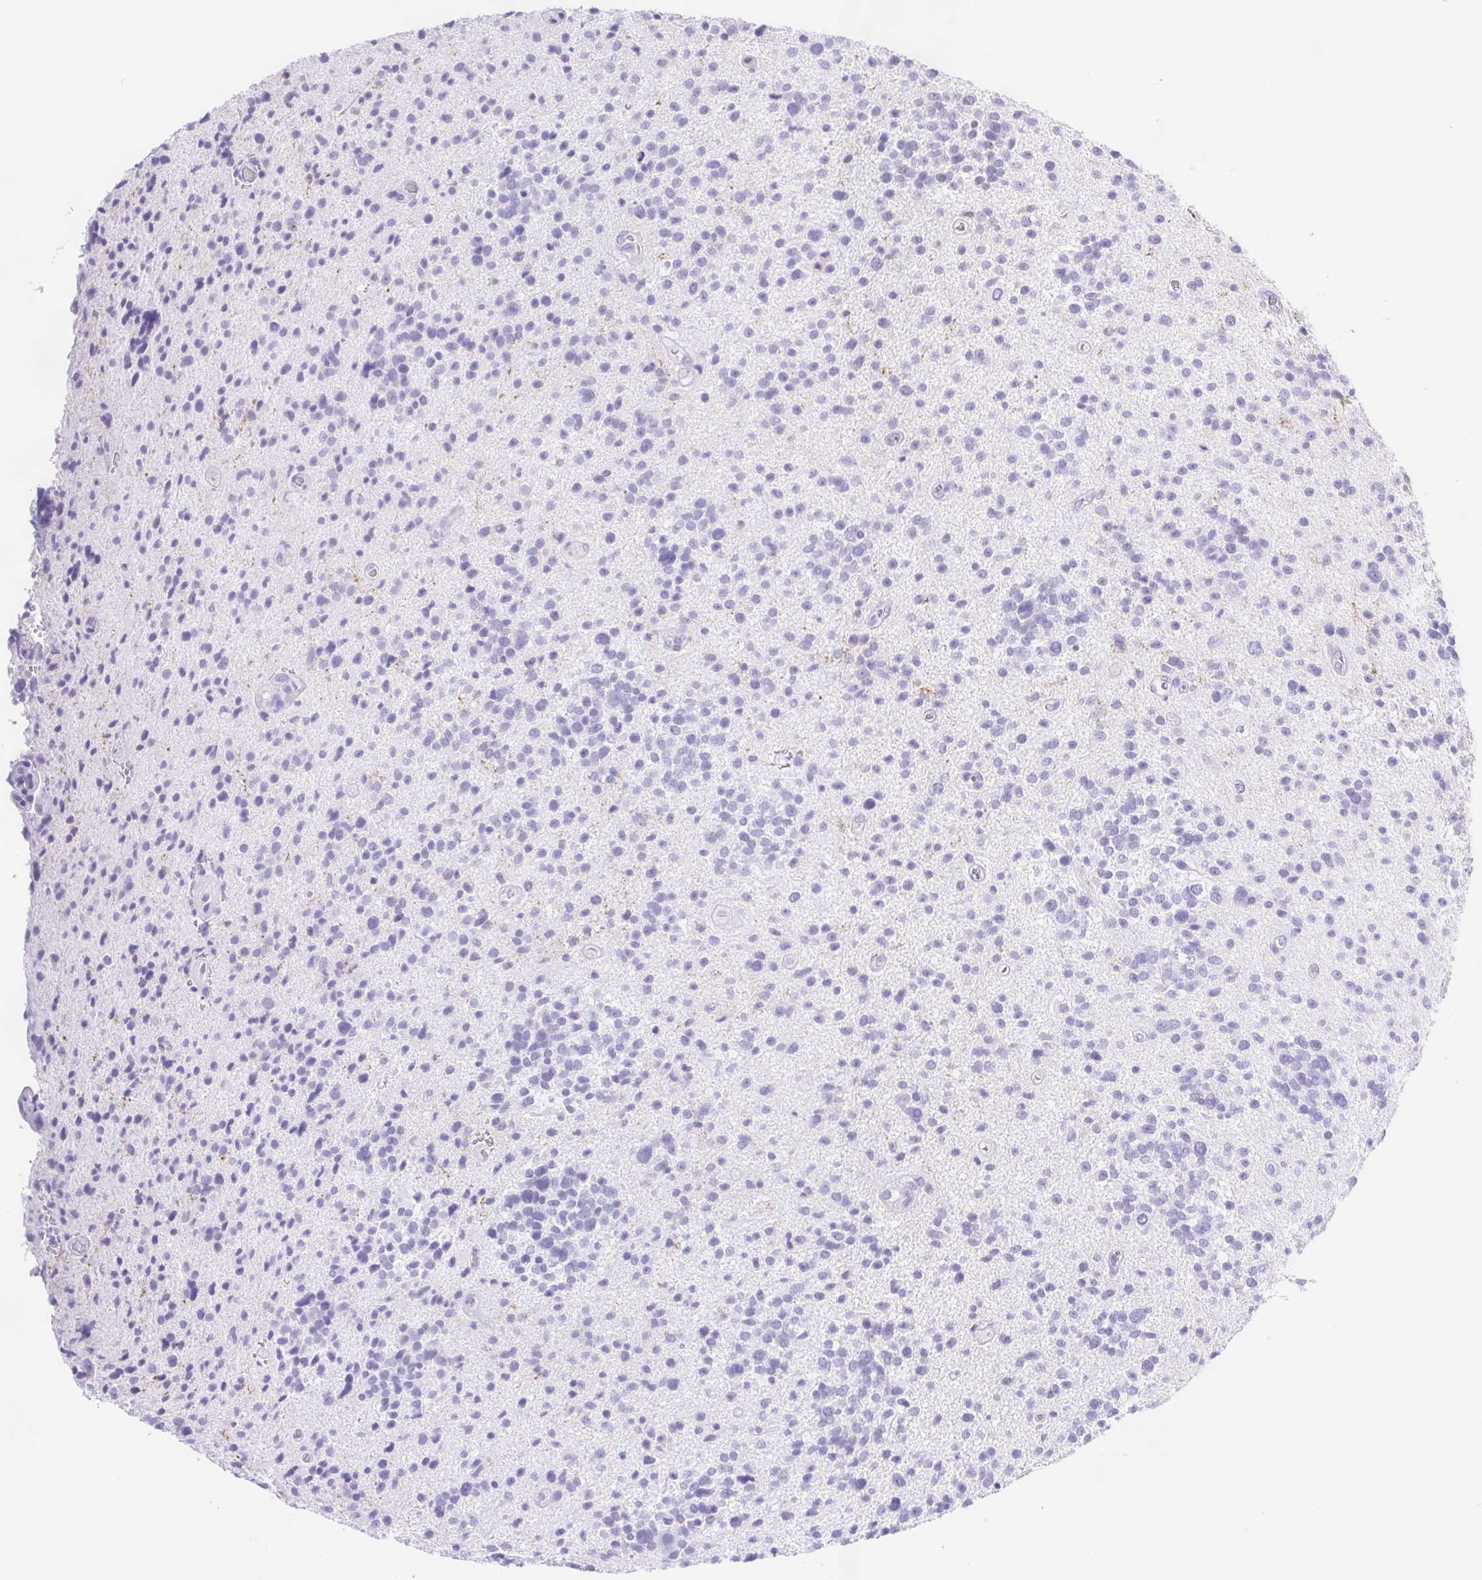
{"staining": {"intensity": "negative", "quantity": "none", "location": "none"}, "tissue": "glioma", "cell_type": "Tumor cells", "image_type": "cancer", "snomed": [{"axis": "morphology", "description": "Glioma, malignant, High grade"}, {"axis": "topography", "description": "Brain"}], "caption": "This is an immunohistochemistry histopathology image of human malignant high-grade glioma. There is no positivity in tumor cells.", "gene": "SYNPR", "patient": {"sex": "male", "age": 29}}